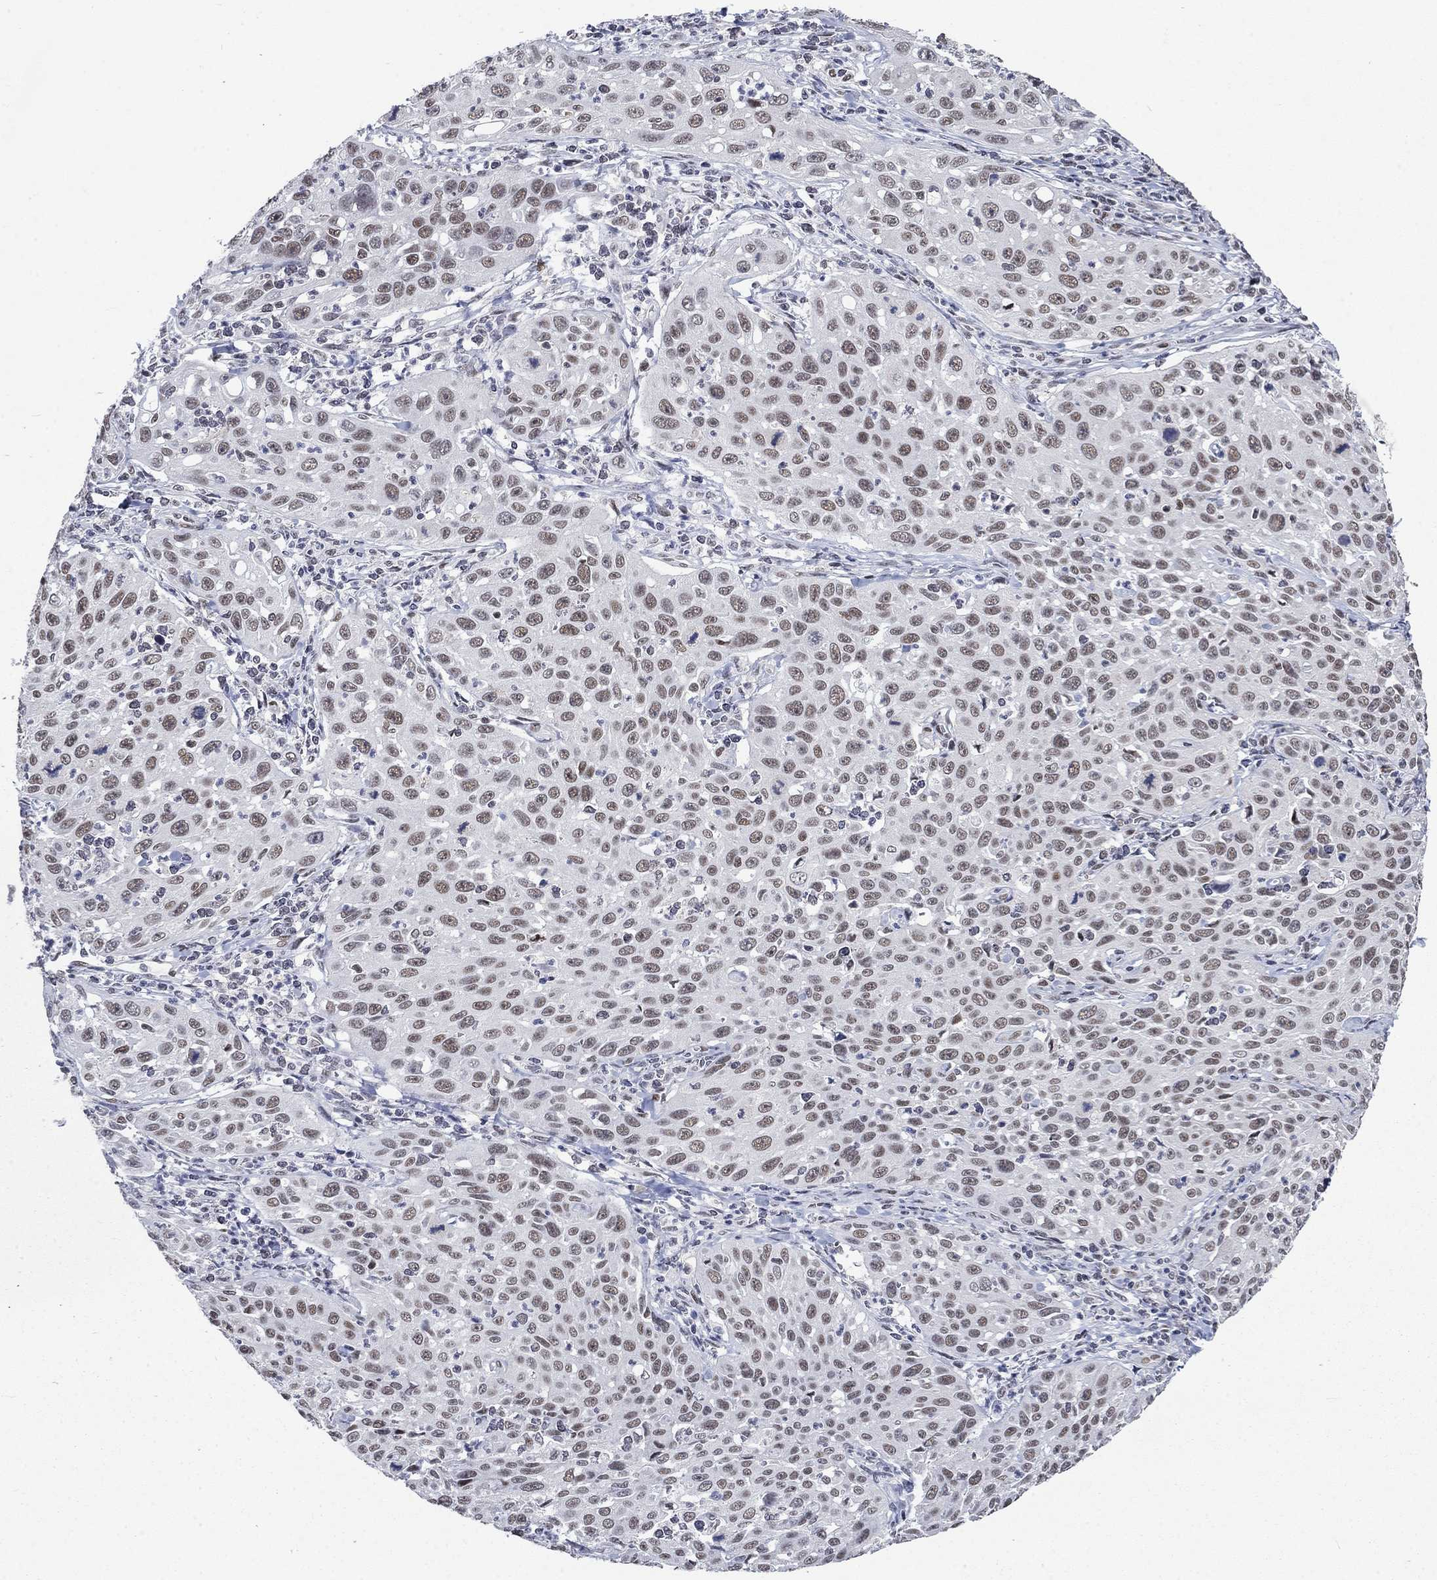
{"staining": {"intensity": "weak", "quantity": "25%-75%", "location": "nuclear"}, "tissue": "cervical cancer", "cell_type": "Tumor cells", "image_type": "cancer", "snomed": [{"axis": "morphology", "description": "Squamous cell carcinoma, NOS"}, {"axis": "topography", "description": "Cervix"}], "caption": "Immunohistochemistry (IHC) (DAB) staining of cervical cancer reveals weak nuclear protein expression in approximately 25%-75% of tumor cells.", "gene": "HCFC1", "patient": {"sex": "female", "age": 26}}